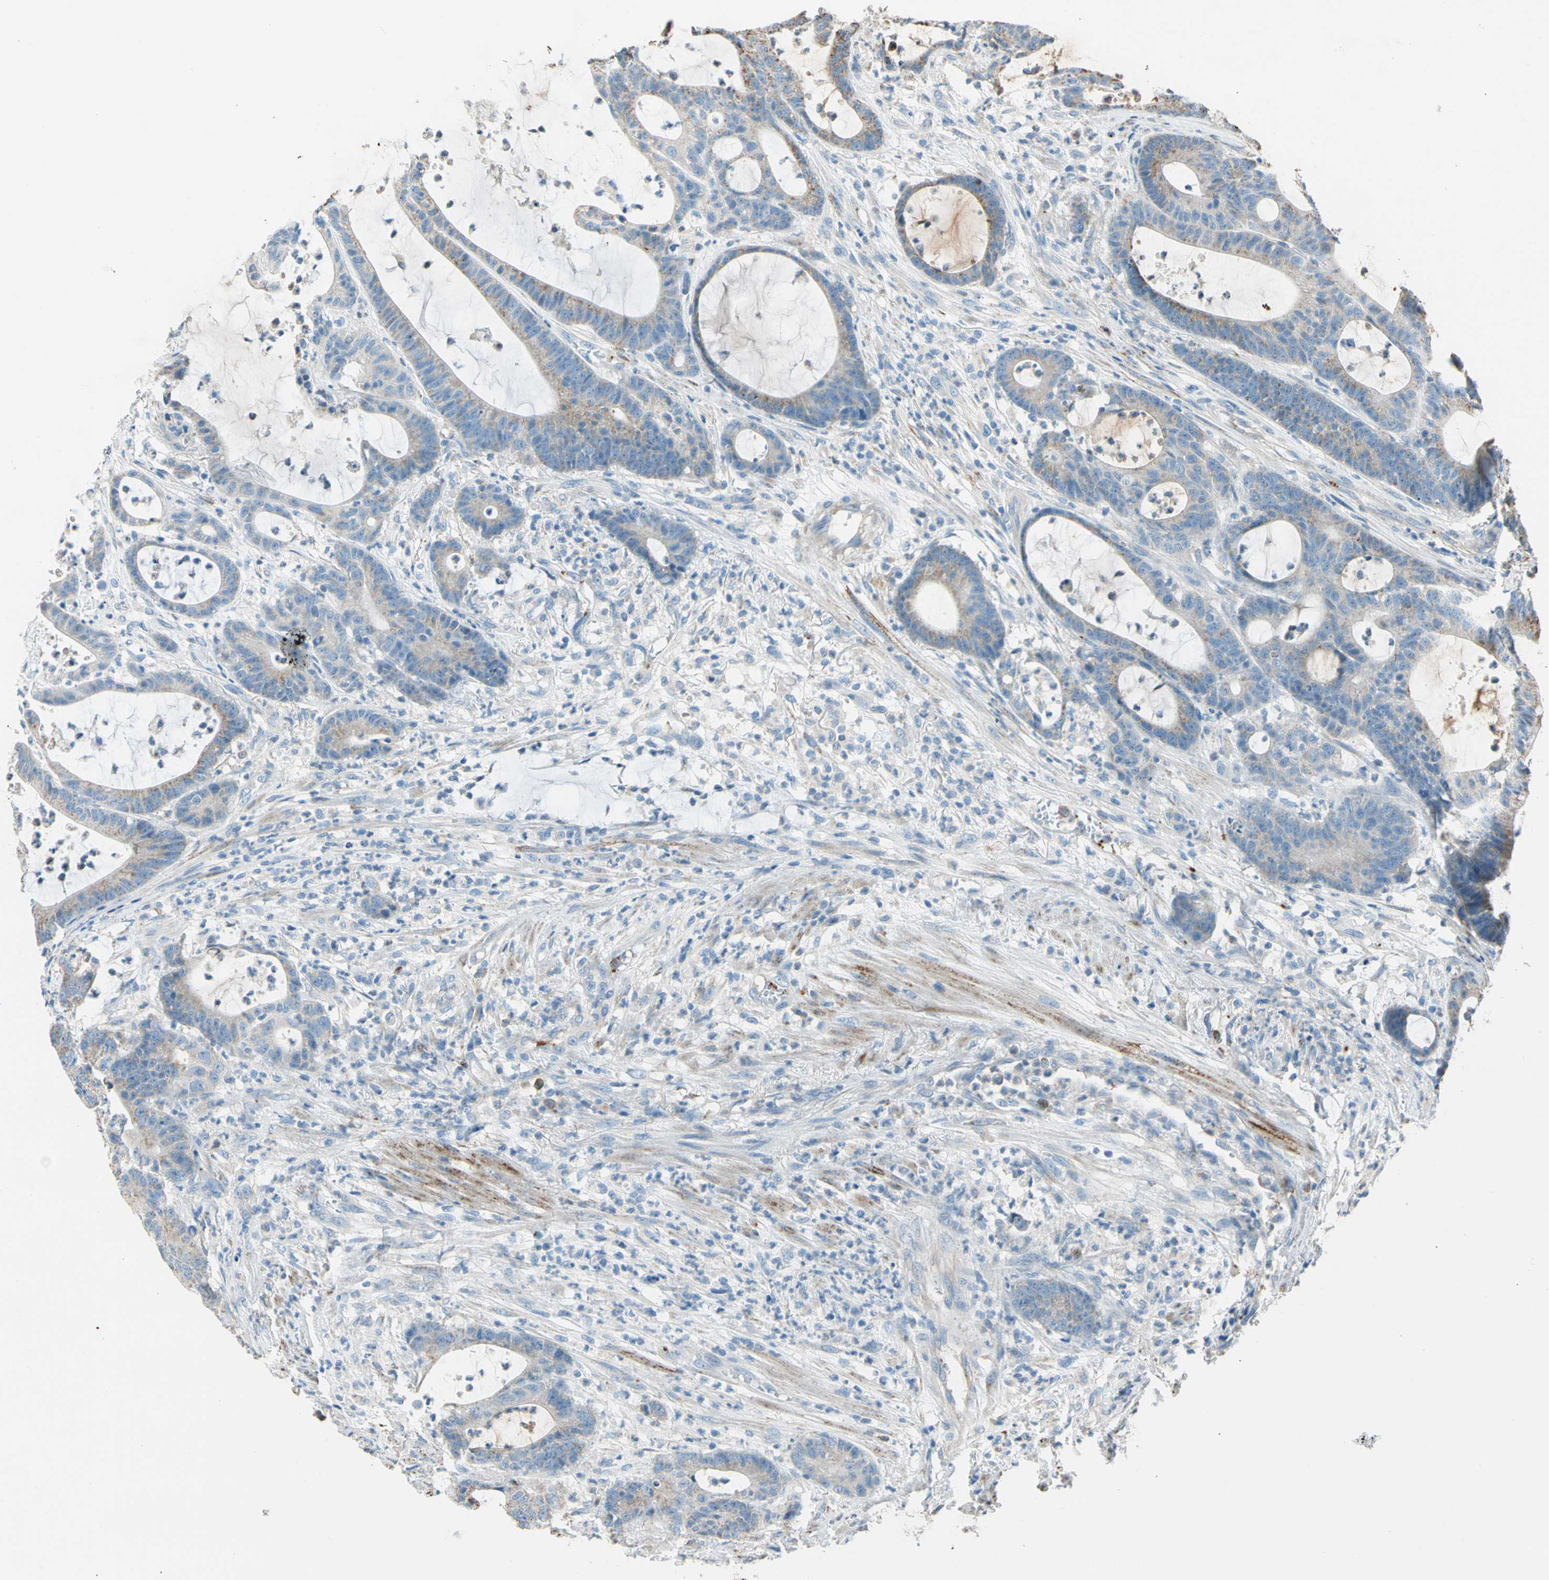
{"staining": {"intensity": "moderate", "quantity": ">75%", "location": "cytoplasmic/membranous"}, "tissue": "colorectal cancer", "cell_type": "Tumor cells", "image_type": "cancer", "snomed": [{"axis": "morphology", "description": "Adenocarcinoma, NOS"}, {"axis": "topography", "description": "Colon"}], "caption": "Immunohistochemistry photomicrograph of human colorectal cancer (adenocarcinoma) stained for a protein (brown), which demonstrates medium levels of moderate cytoplasmic/membranous positivity in approximately >75% of tumor cells.", "gene": "LY6G6F", "patient": {"sex": "female", "age": 84}}